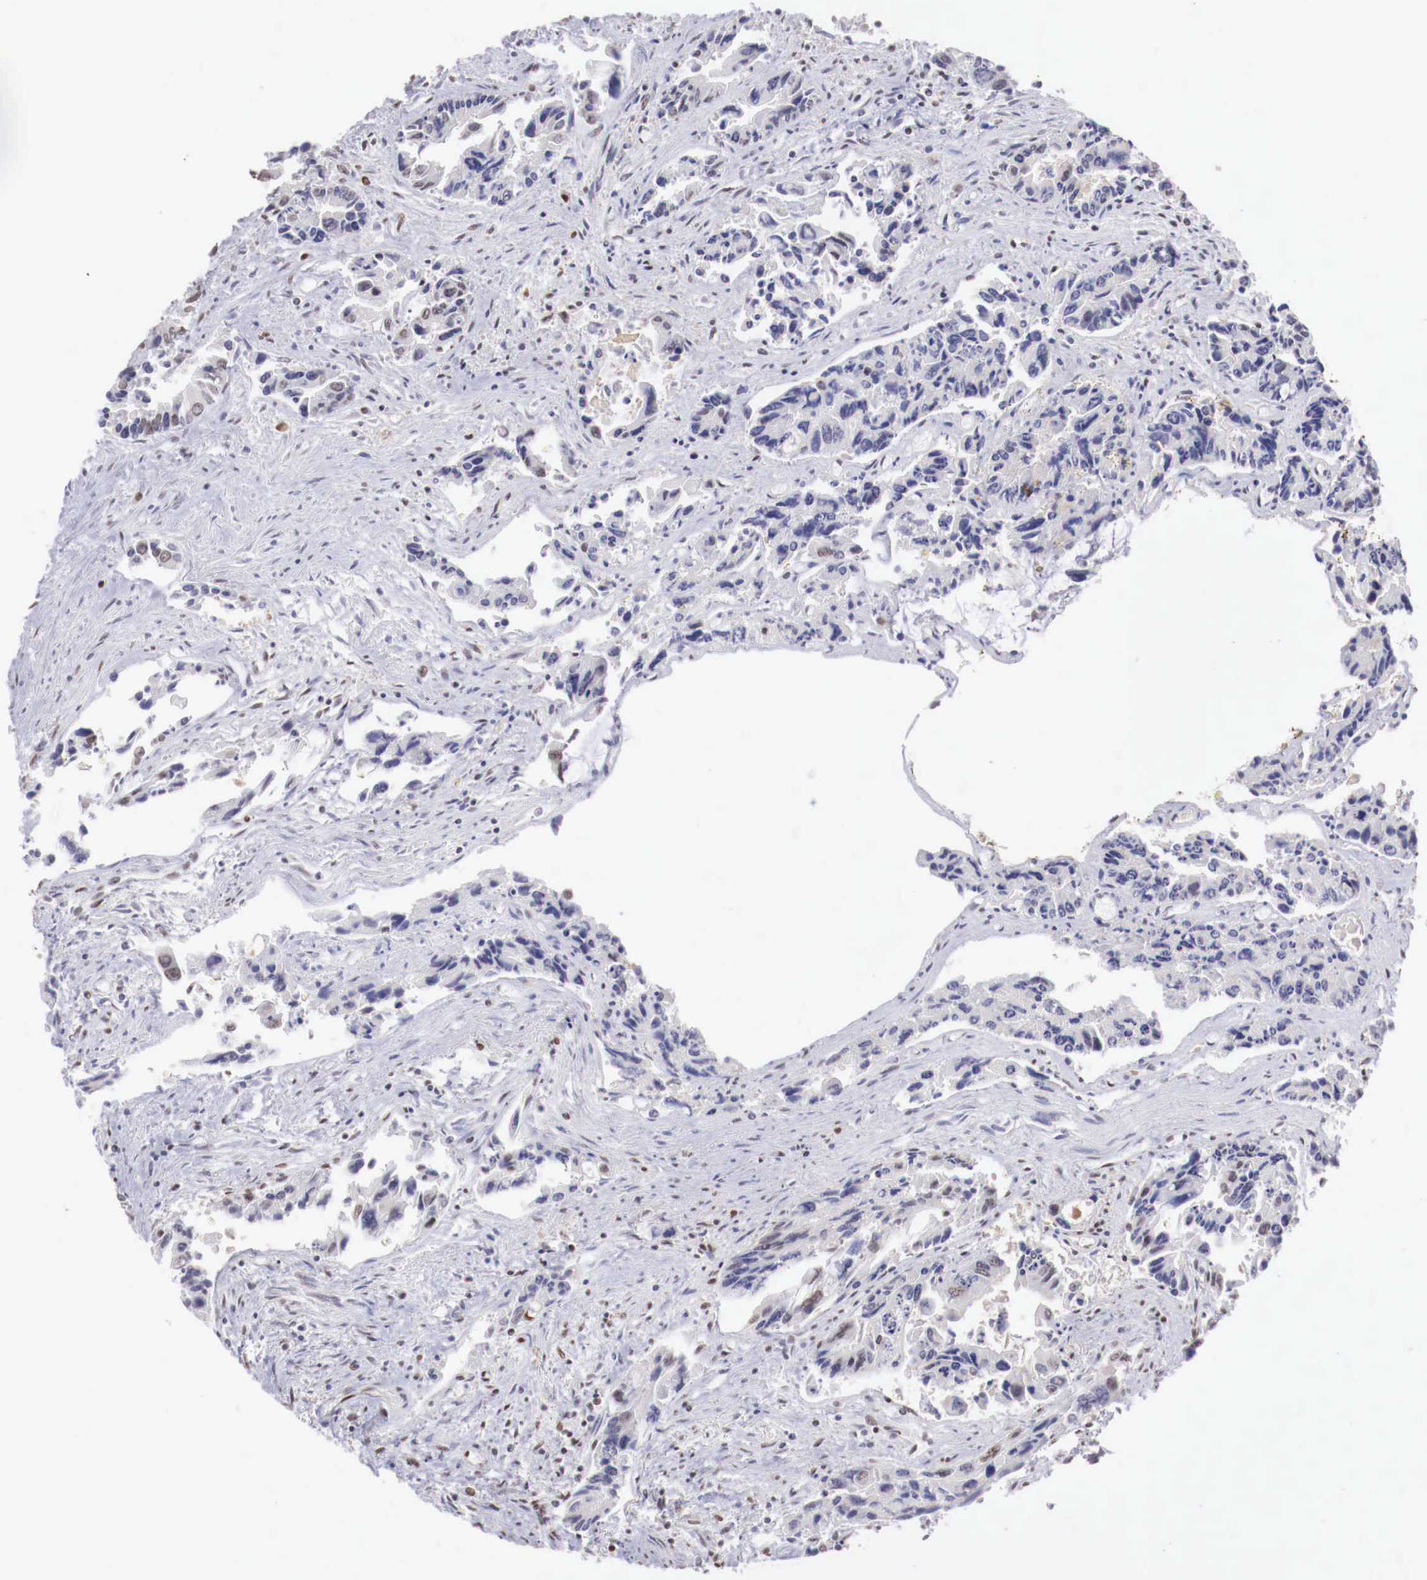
{"staining": {"intensity": "weak", "quantity": "25%-75%", "location": "nuclear"}, "tissue": "colorectal cancer", "cell_type": "Tumor cells", "image_type": "cancer", "snomed": [{"axis": "morphology", "description": "Adenocarcinoma, NOS"}, {"axis": "topography", "description": "Rectum"}], "caption": "Protein expression analysis of colorectal cancer (adenocarcinoma) shows weak nuclear positivity in approximately 25%-75% of tumor cells.", "gene": "MAX", "patient": {"sex": "male", "age": 76}}